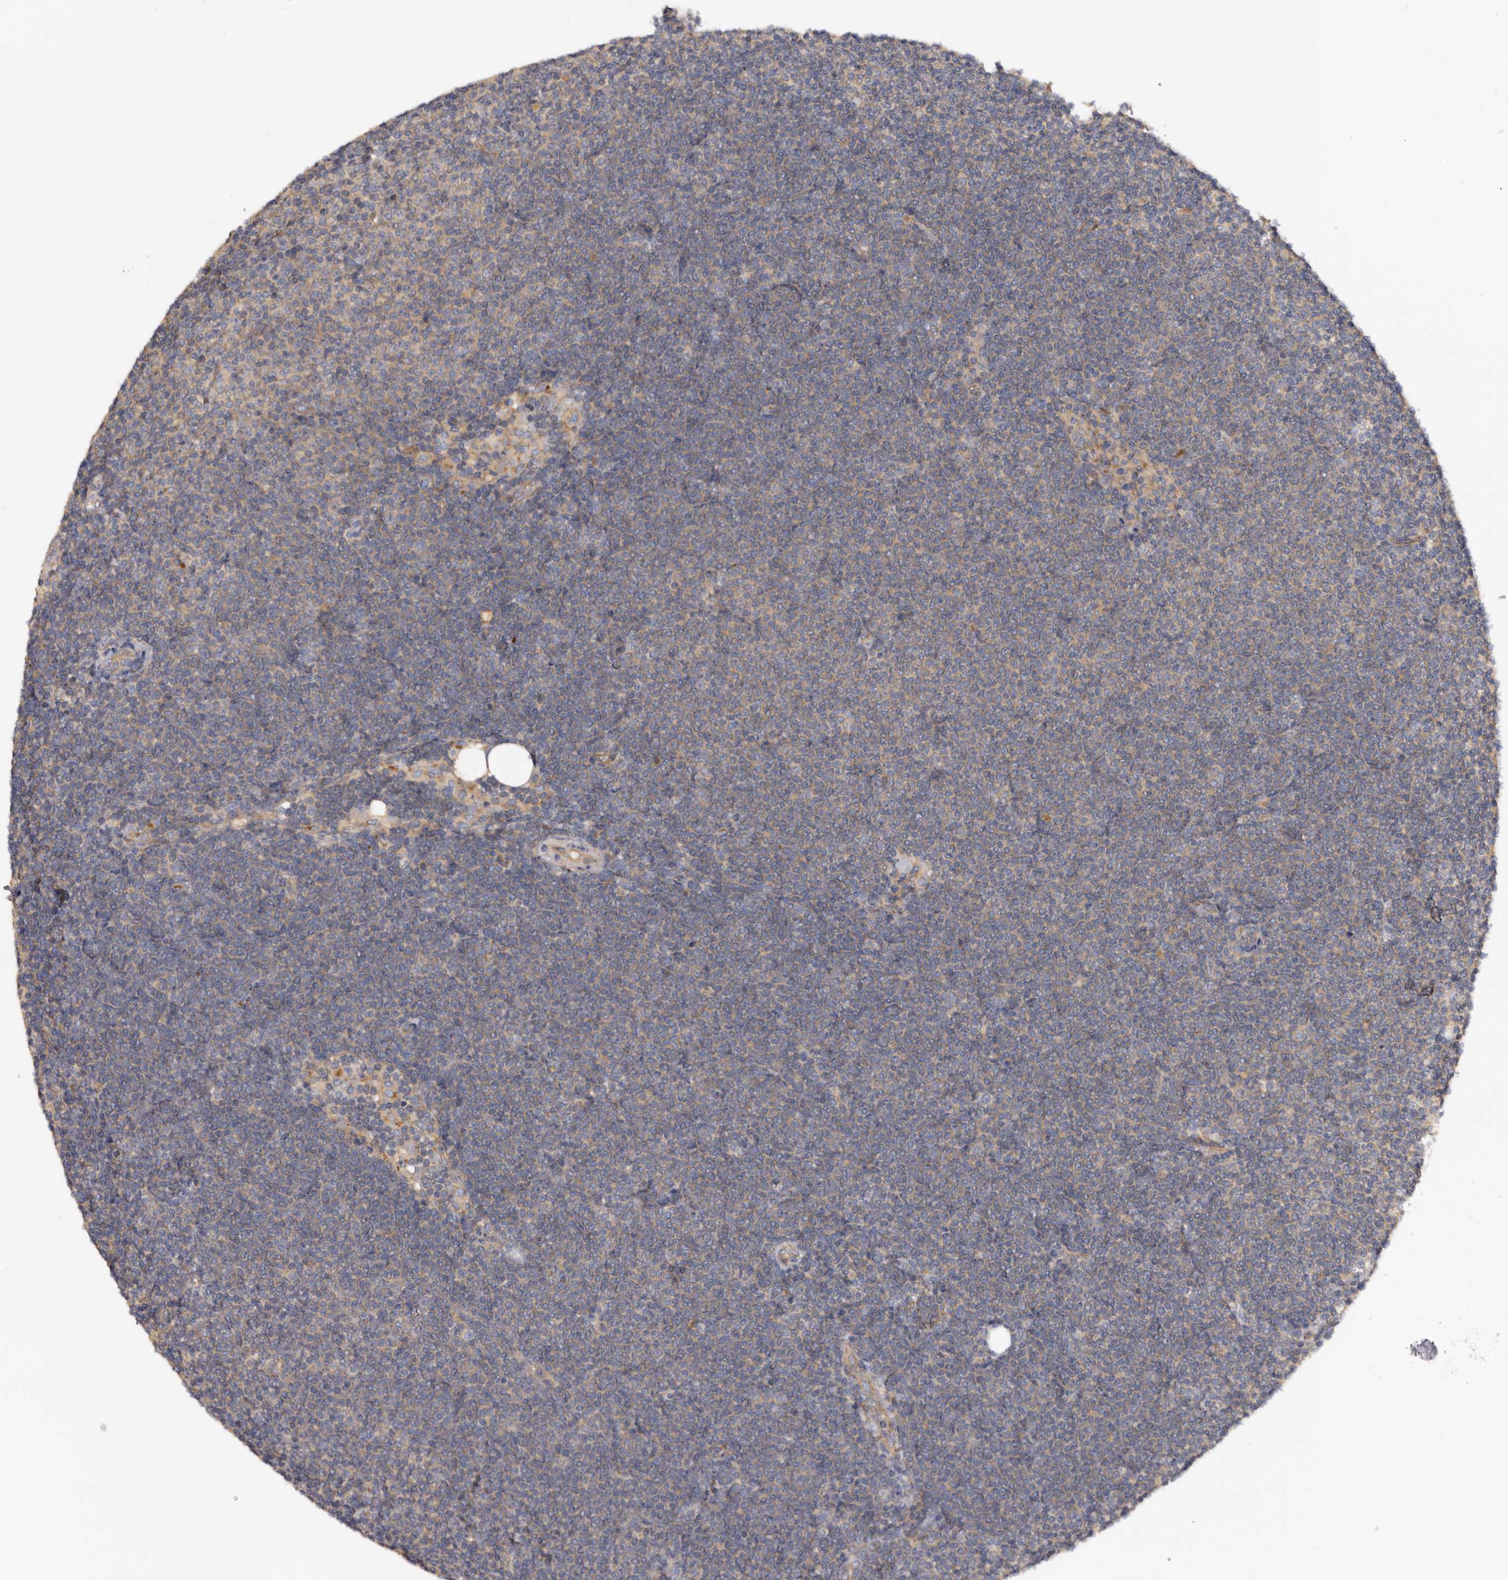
{"staining": {"intensity": "negative", "quantity": "none", "location": "none"}, "tissue": "lymphoma", "cell_type": "Tumor cells", "image_type": "cancer", "snomed": [{"axis": "morphology", "description": "Malignant lymphoma, non-Hodgkin's type, Low grade"}, {"axis": "topography", "description": "Lymph node"}], "caption": "Human lymphoma stained for a protein using IHC shows no expression in tumor cells.", "gene": "INKA2", "patient": {"sex": "female", "age": 53}}